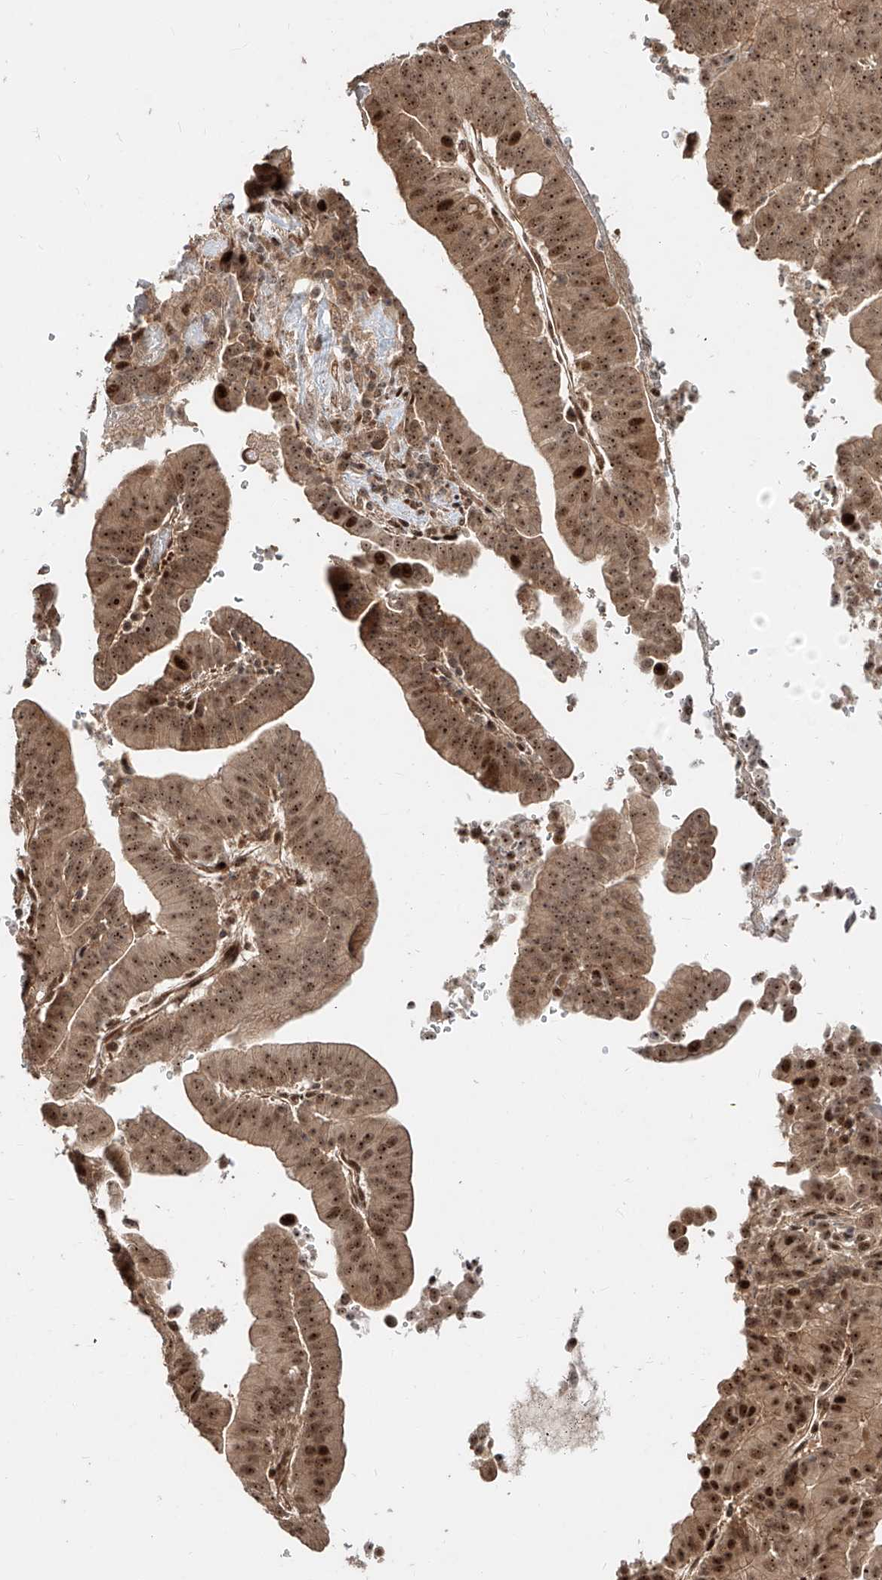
{"staining": {"intensity": "strong", "quantity": ">75%", "location": "cytoplasmic/membranous,nuclear"}, "tissue": "liver cancer", "cell_type": "Tumor cells", "image_type": "cancer", "snomed": [{"axis": "morphology", "description": "Cholangiocarcinoma"}, {"axis": "topography", "description": "Liver"}], "caption": "IHC of human liver cholangiocarcinoma demonstrates high levels of strong cytoplasmic/membranous and nuclear positivity in approximately >75% of tumor cells.", "gene": "ZNF710", "patient": {"sex": "female", "age": 75}}